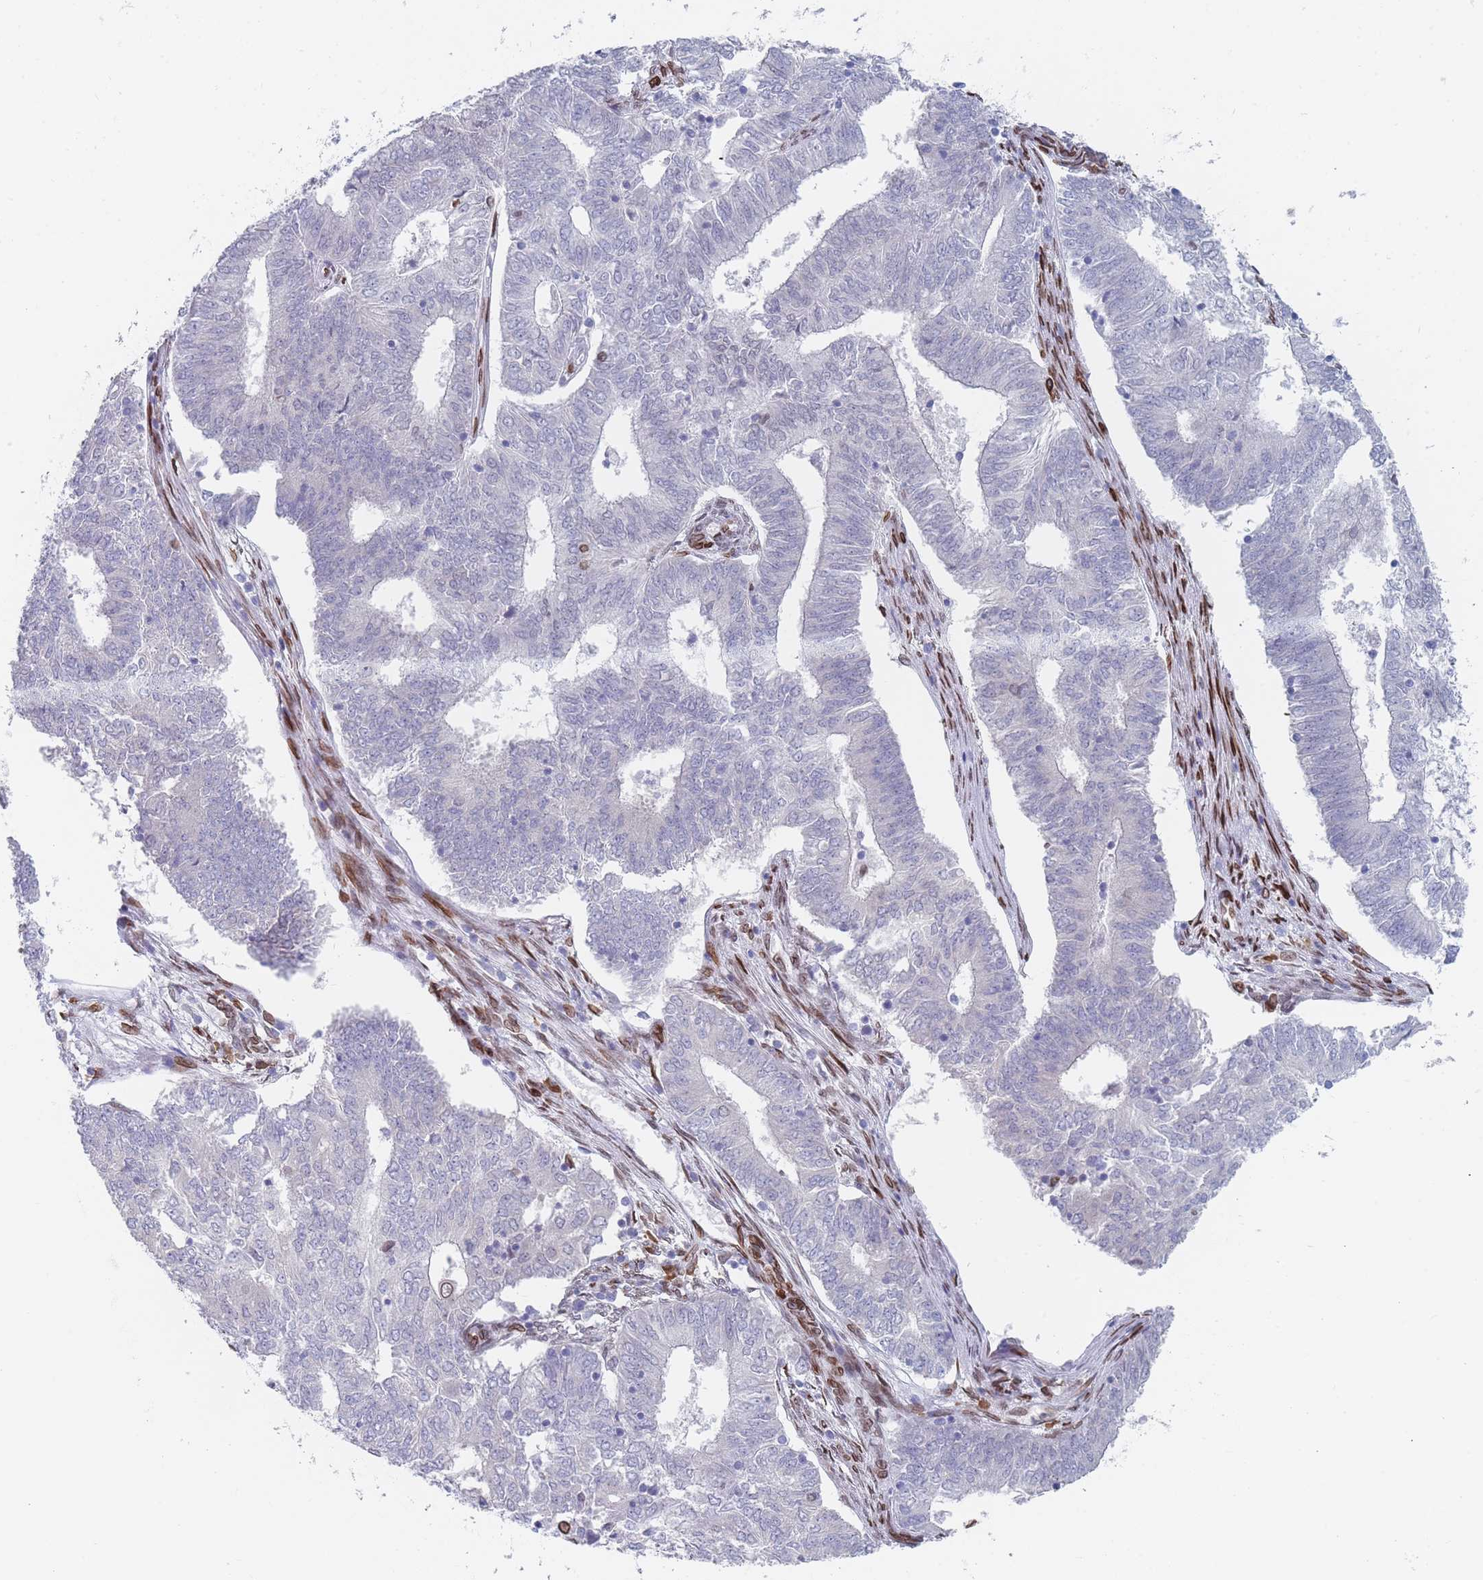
{"staining": {"intensity": "negative", "quantity": "none", "location": "none"}, "tissue": "endometrial cancer", "cell_type": "Tumor cells", "image_type": "cancer", "snomed": [{"axis": "morphology", "description": "Adenocarcinoma, NOS"}, {"axis": "topography", "description": "Endometrium"}], "caption": "High power microscopy photomicrograph of an IHC micrograph of endometrial cancer (adenocarcinoma), revealing no significant expression in tumor cells.", "gene": "ZBTB1", "patient": {"sex": "female", "age": 62}}